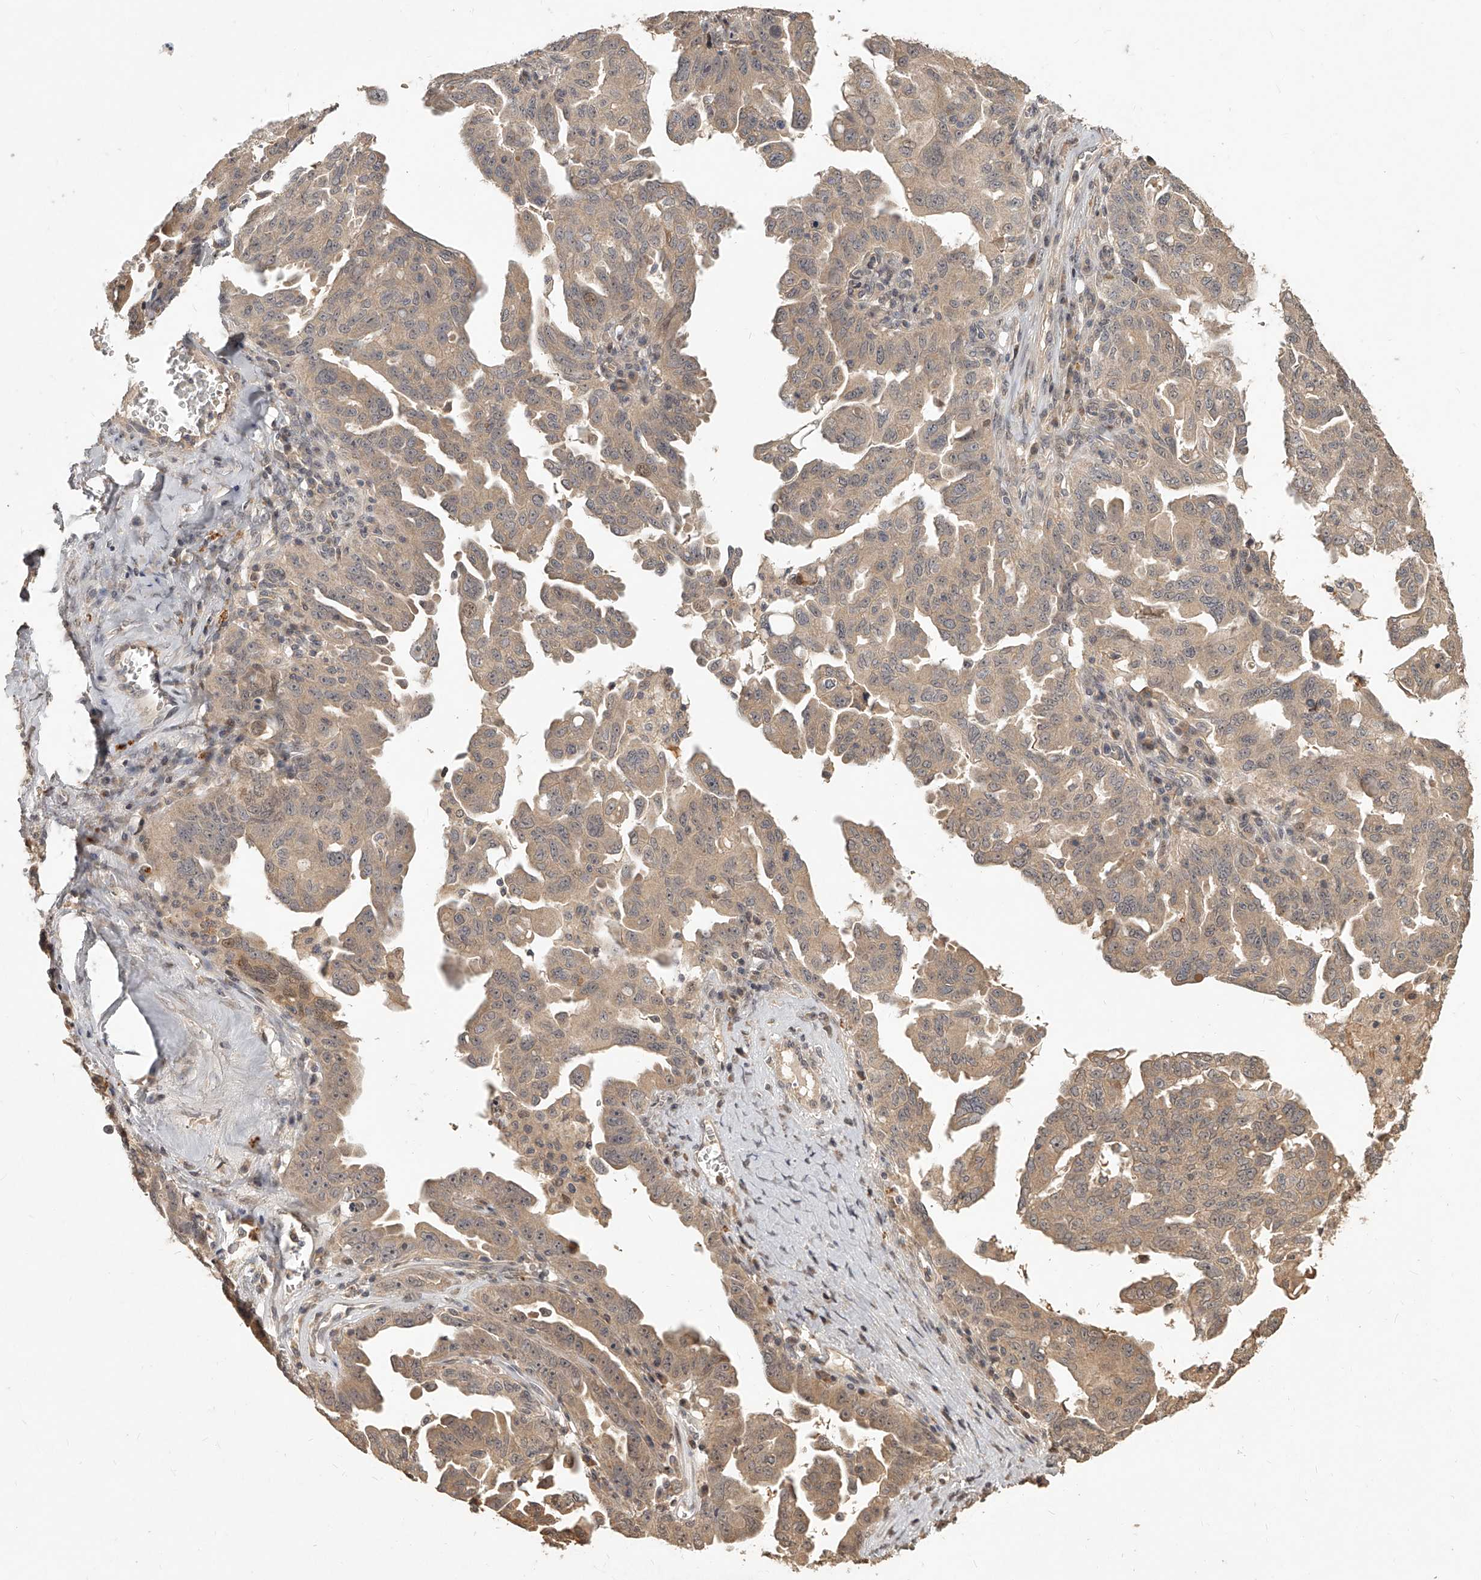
{"staining": {"intensity": "moderate", "quantity": "25%-75%", "location": "cytoplasmic/membranous"}, "tissue": "ovarian cancer", "cell_type": "Tumor cells", "image_type": "cancer", "snomed": [{"axis": "morphology", "description": "Carcinoma, endometroid"}, {"axis": "topography", "description": "Ovary"}], "caption": "DAB (3,3'-diaminobenzidine) immunohistochemical staining of human ovarian cancer (endometroid carcinoma) exhibits moderate cytoplasmic/membranous protein staining in about 25%-75% of tumor cells.", "gene": "SLC37A1", "patient": {"sex": "female", "age": 62}}